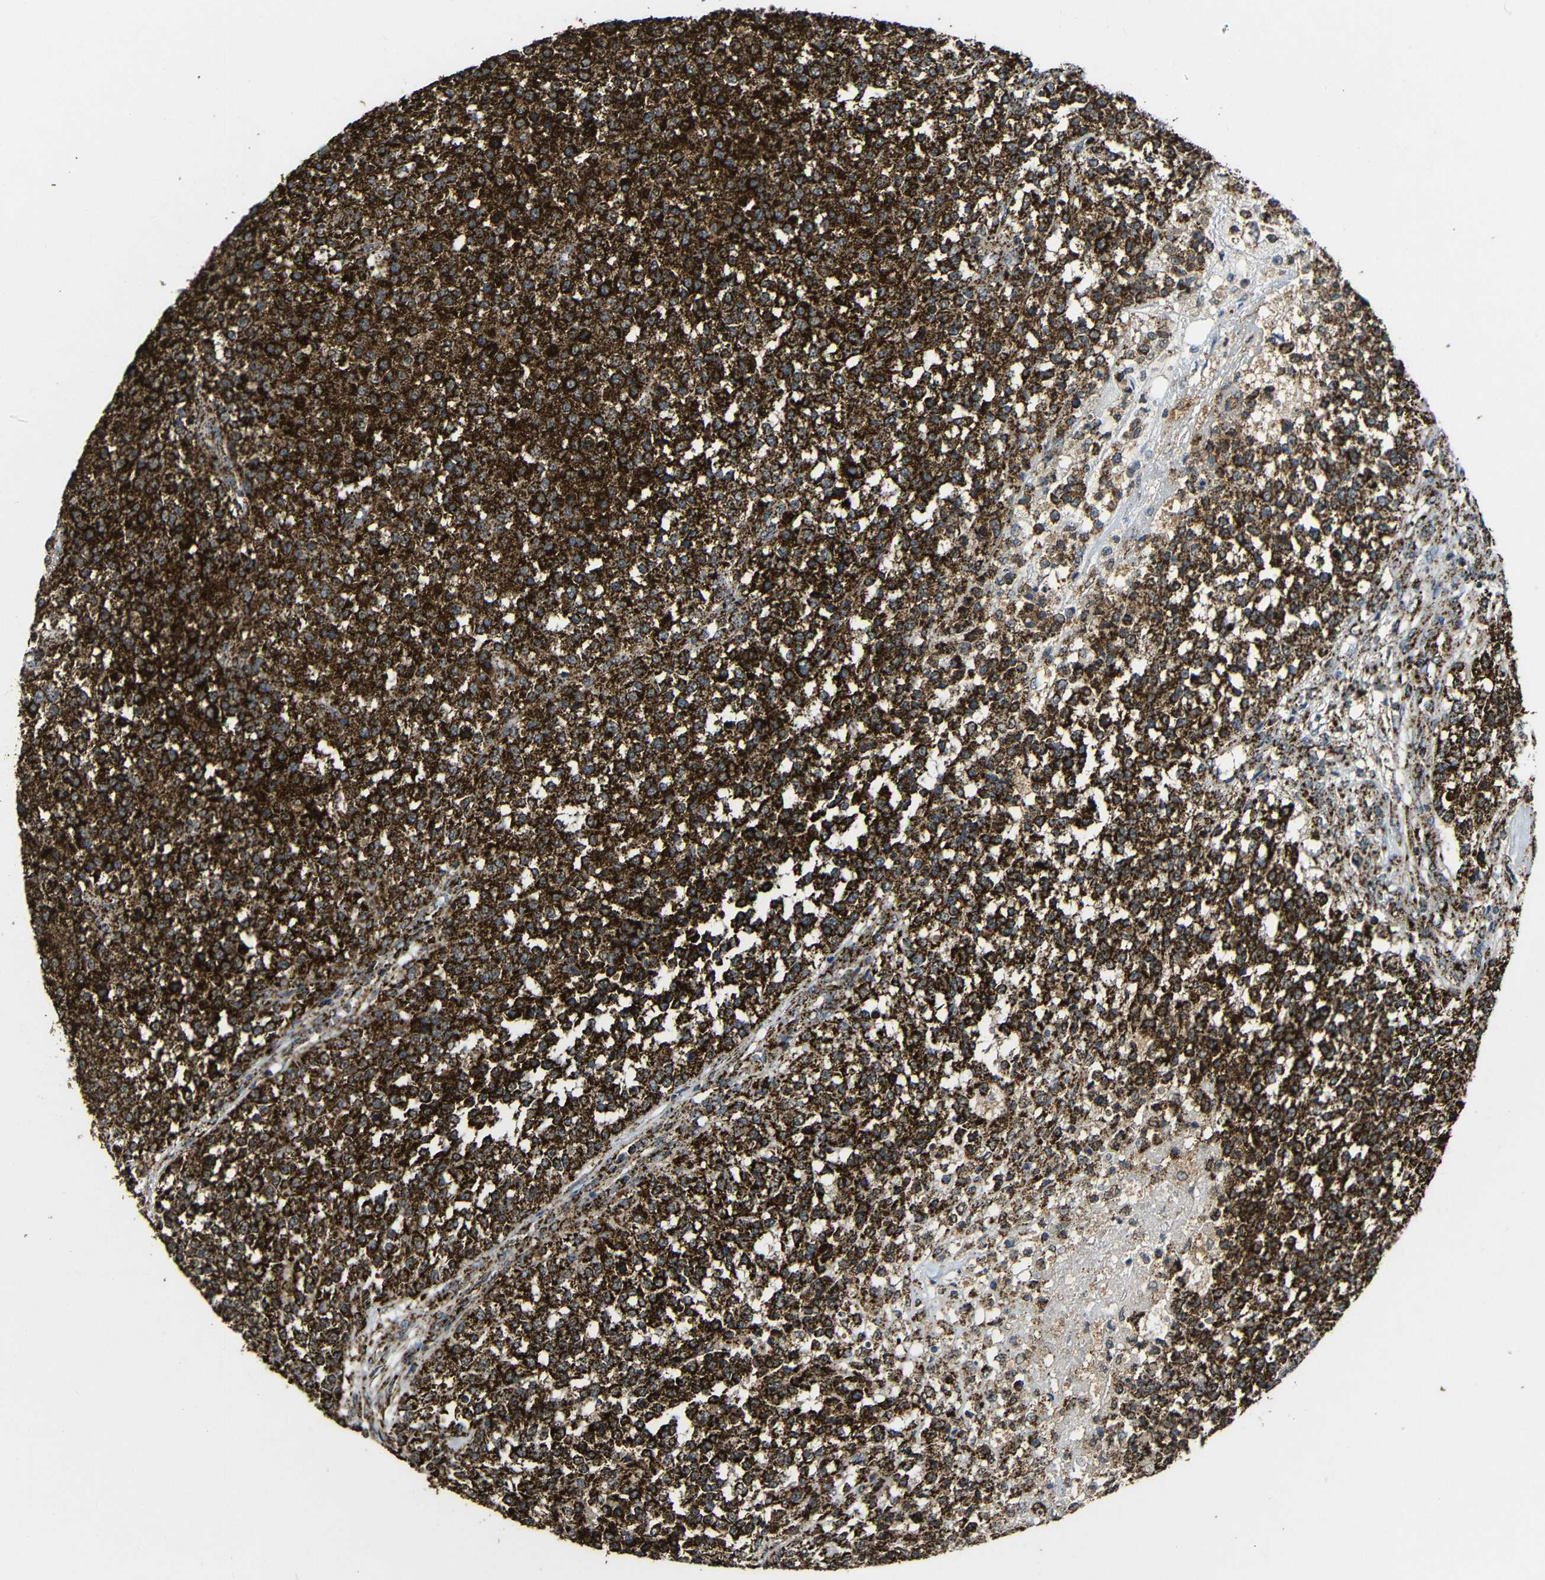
{"staining": {"intensity": "strong", "quantity": ">75%", "location": "cytoplasmic/membranous"}, "tissue": "testis cancer", "cell_type": "Tumor cells", "image_type": "cancer", "snomed": [{"axis": "morphology", "description": "Seminoma, NOS"}, {"axis": "topography", "description": "Testis"}], "caption": "Human seminoma (testis) stained for a protein (brown) demonstrates strong cytoplasmic/membranous positive expression in about >75% of tumor cells.", "gene": "ATP5F1A", "patient": {"sex": "male", "age": 59}}